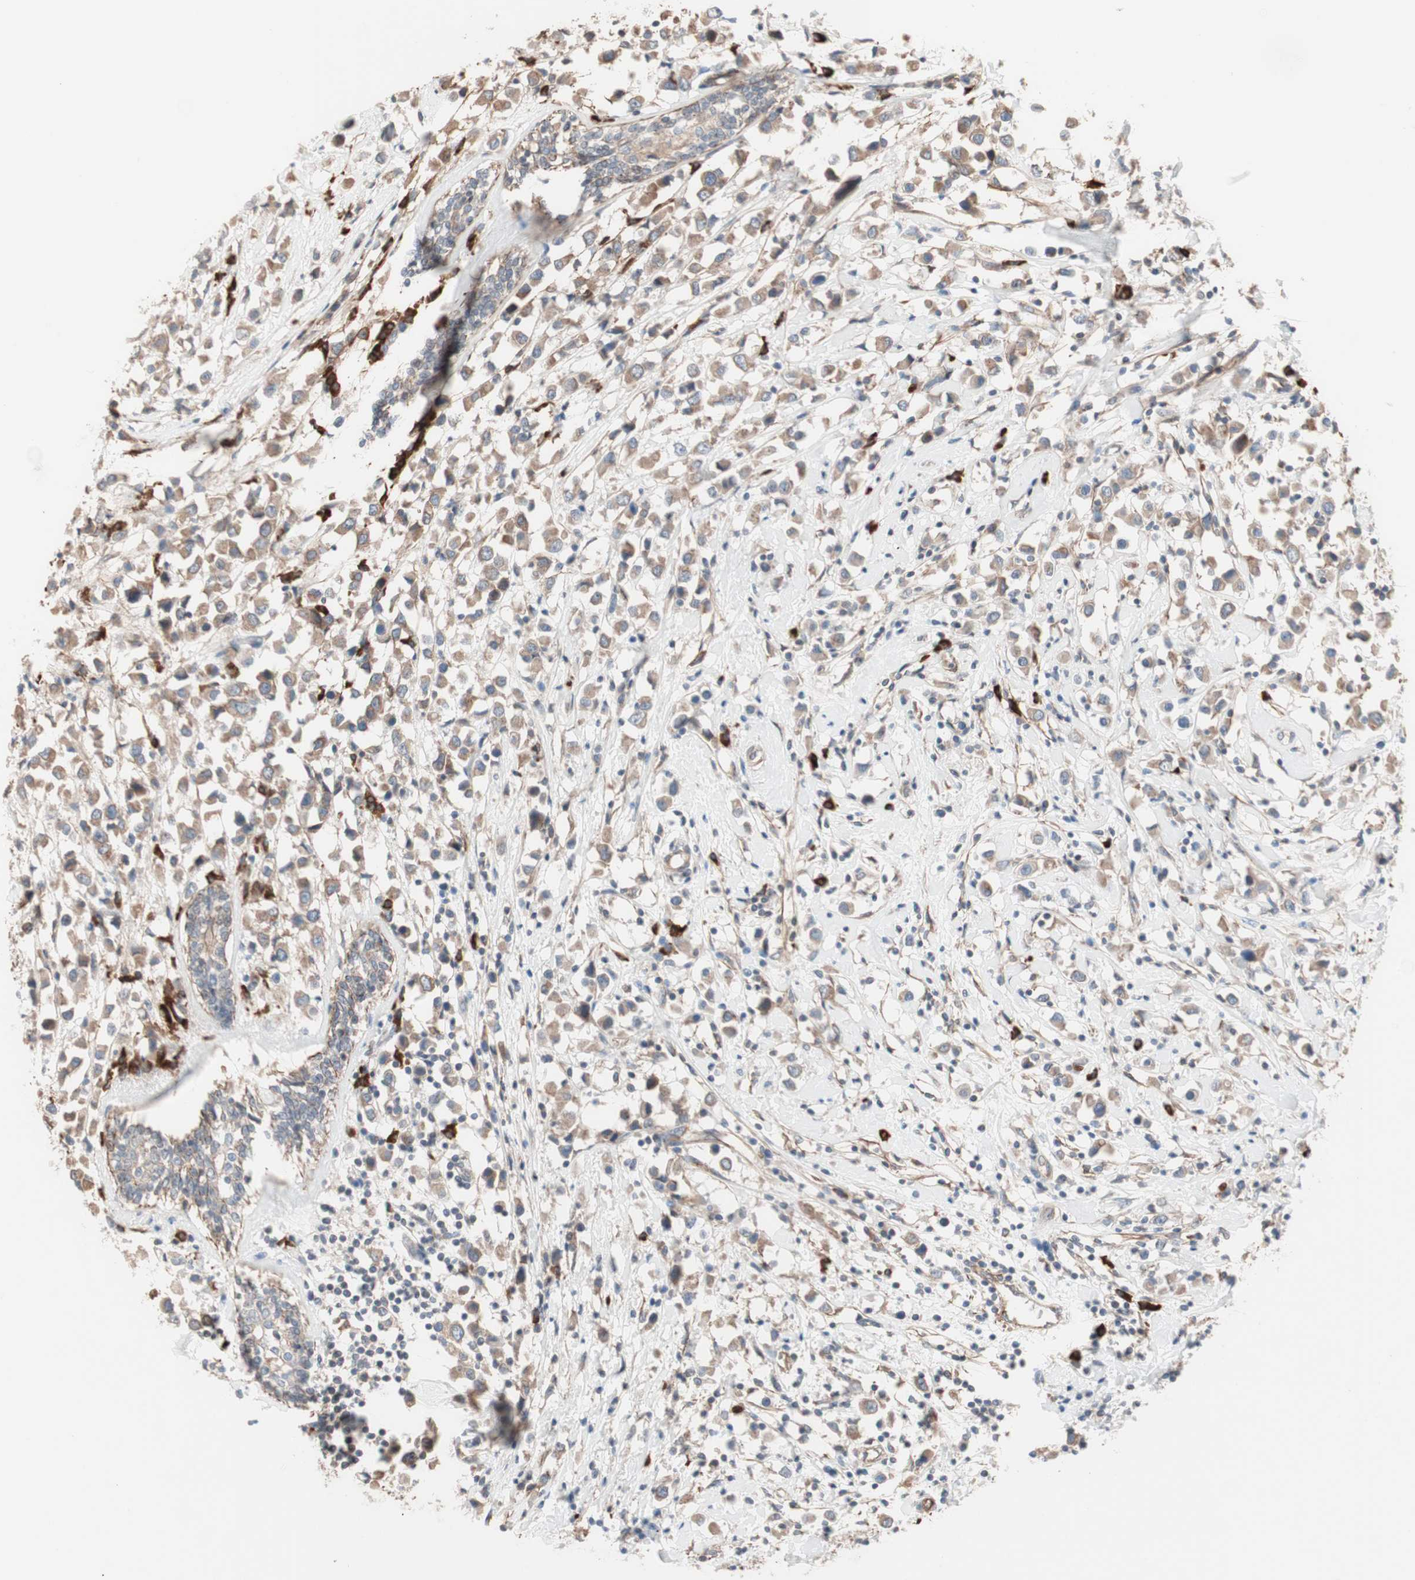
{"staining": {"intensity": "moderate", "quantity": ">75%", "location": "cytoplasmic/membranous"}, "tissue": "breast cancer", "cell_type": "Tumor cells", "image_type": "cancer", "snomed": [{"axis": "morphology", "description": "Duct carcinoma"}, {"axis": "topography", "description": "Breast"}], "caption": "About >75% of tumor cells in breast cancer (intraductal carcinoma) display moderate cytoplasmic/membranous protein positivity as visualized by brown immunohistochemical staining.", "gene": "ALG5", "patient": {"sex": "female", "age": 61}}